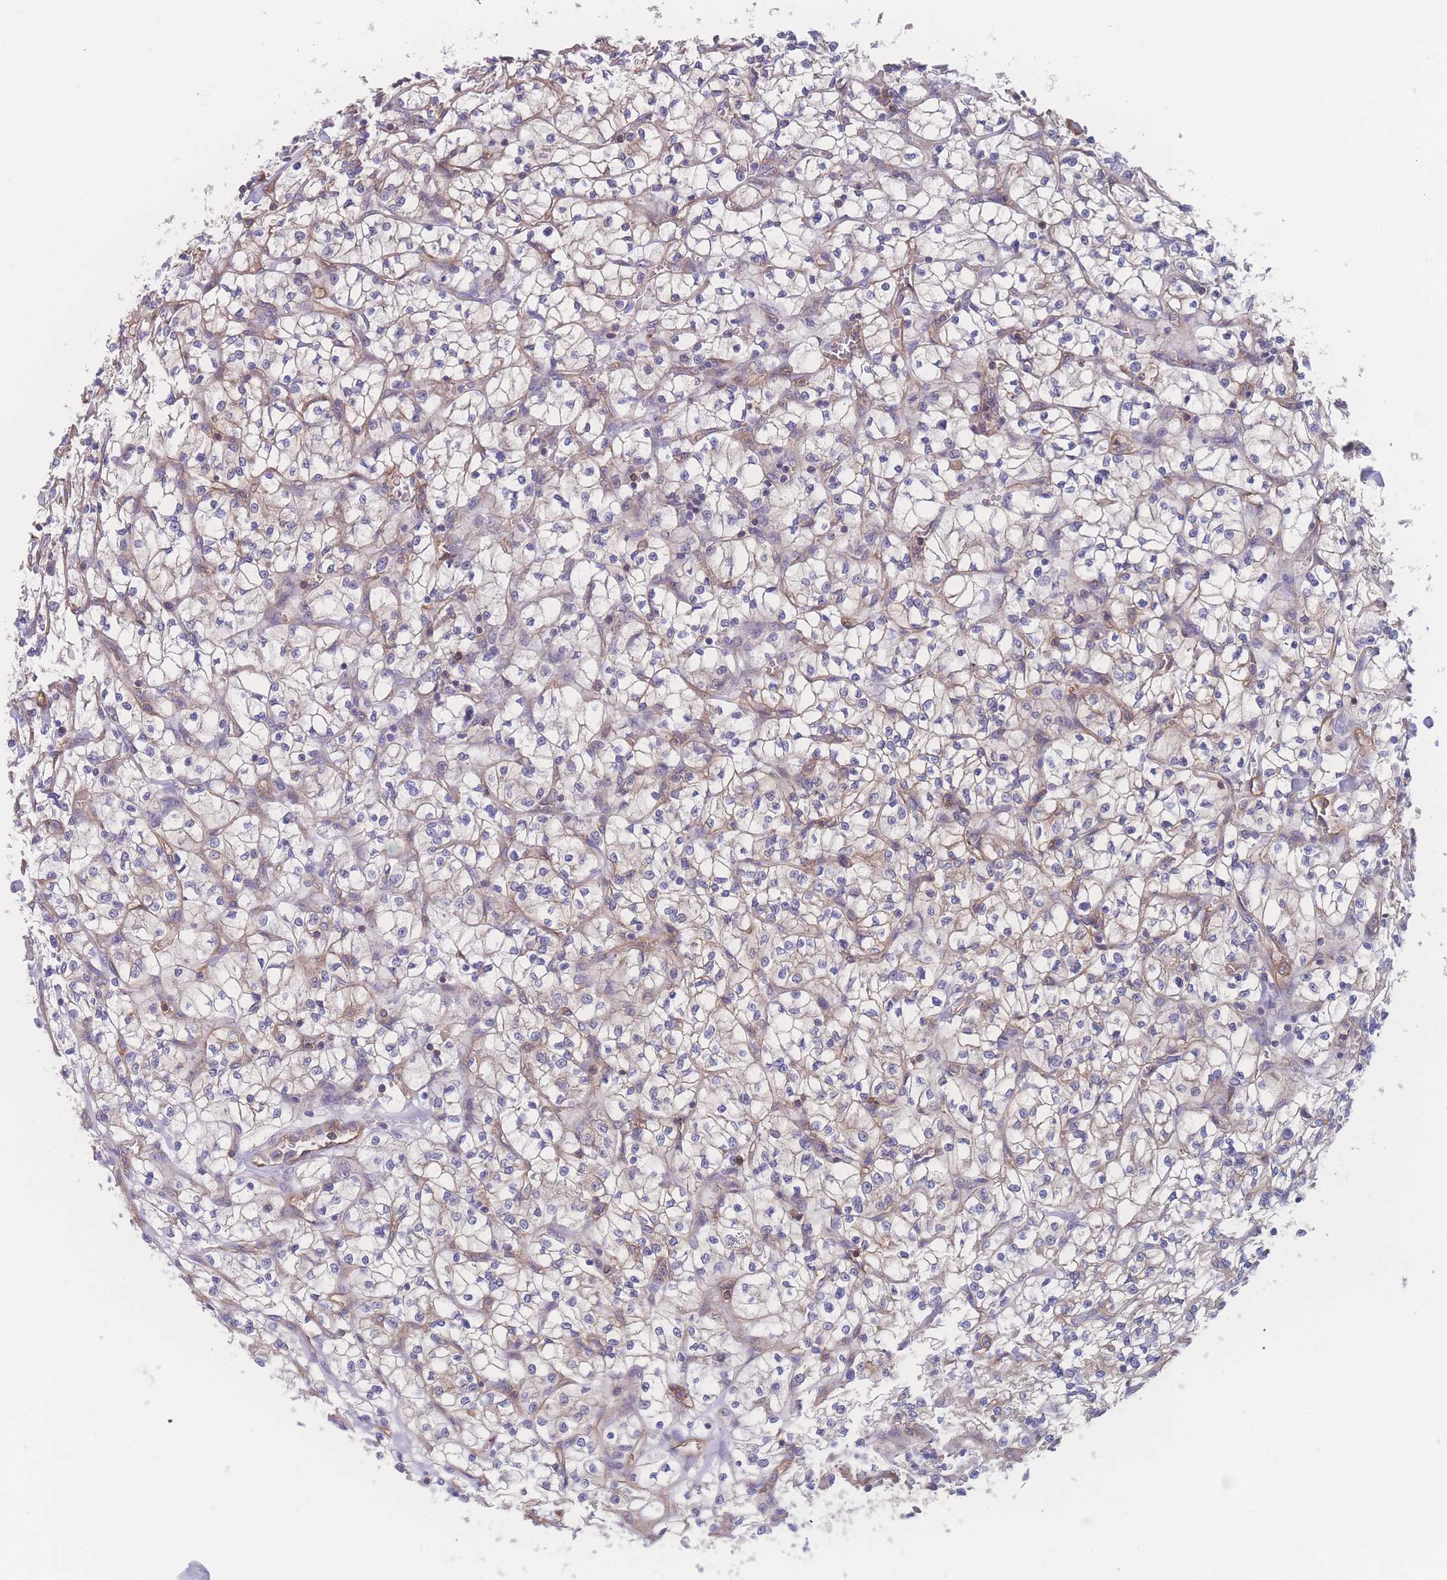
{"staining": {"intensity": "weak", "quantity": ">75%", "location": "cytoplasmic/membranous"}, "tissue": "renal cancer", "cell_type": "Tumor cells", "image_type": "cancer", "snomed": [{"axis": "morphology", "description": "Adenocarcinoma, NOS"}, {"axis": "topography", "description": "Kidney"}], "caption": "About >75% of tumor cells in human renal cancer display weak cytoplasmic/membranous protein staining as visualized by brown immunohistochemical staining.", "gene": "CFAP97", "patient": {"sex": "female", "age": 64}}